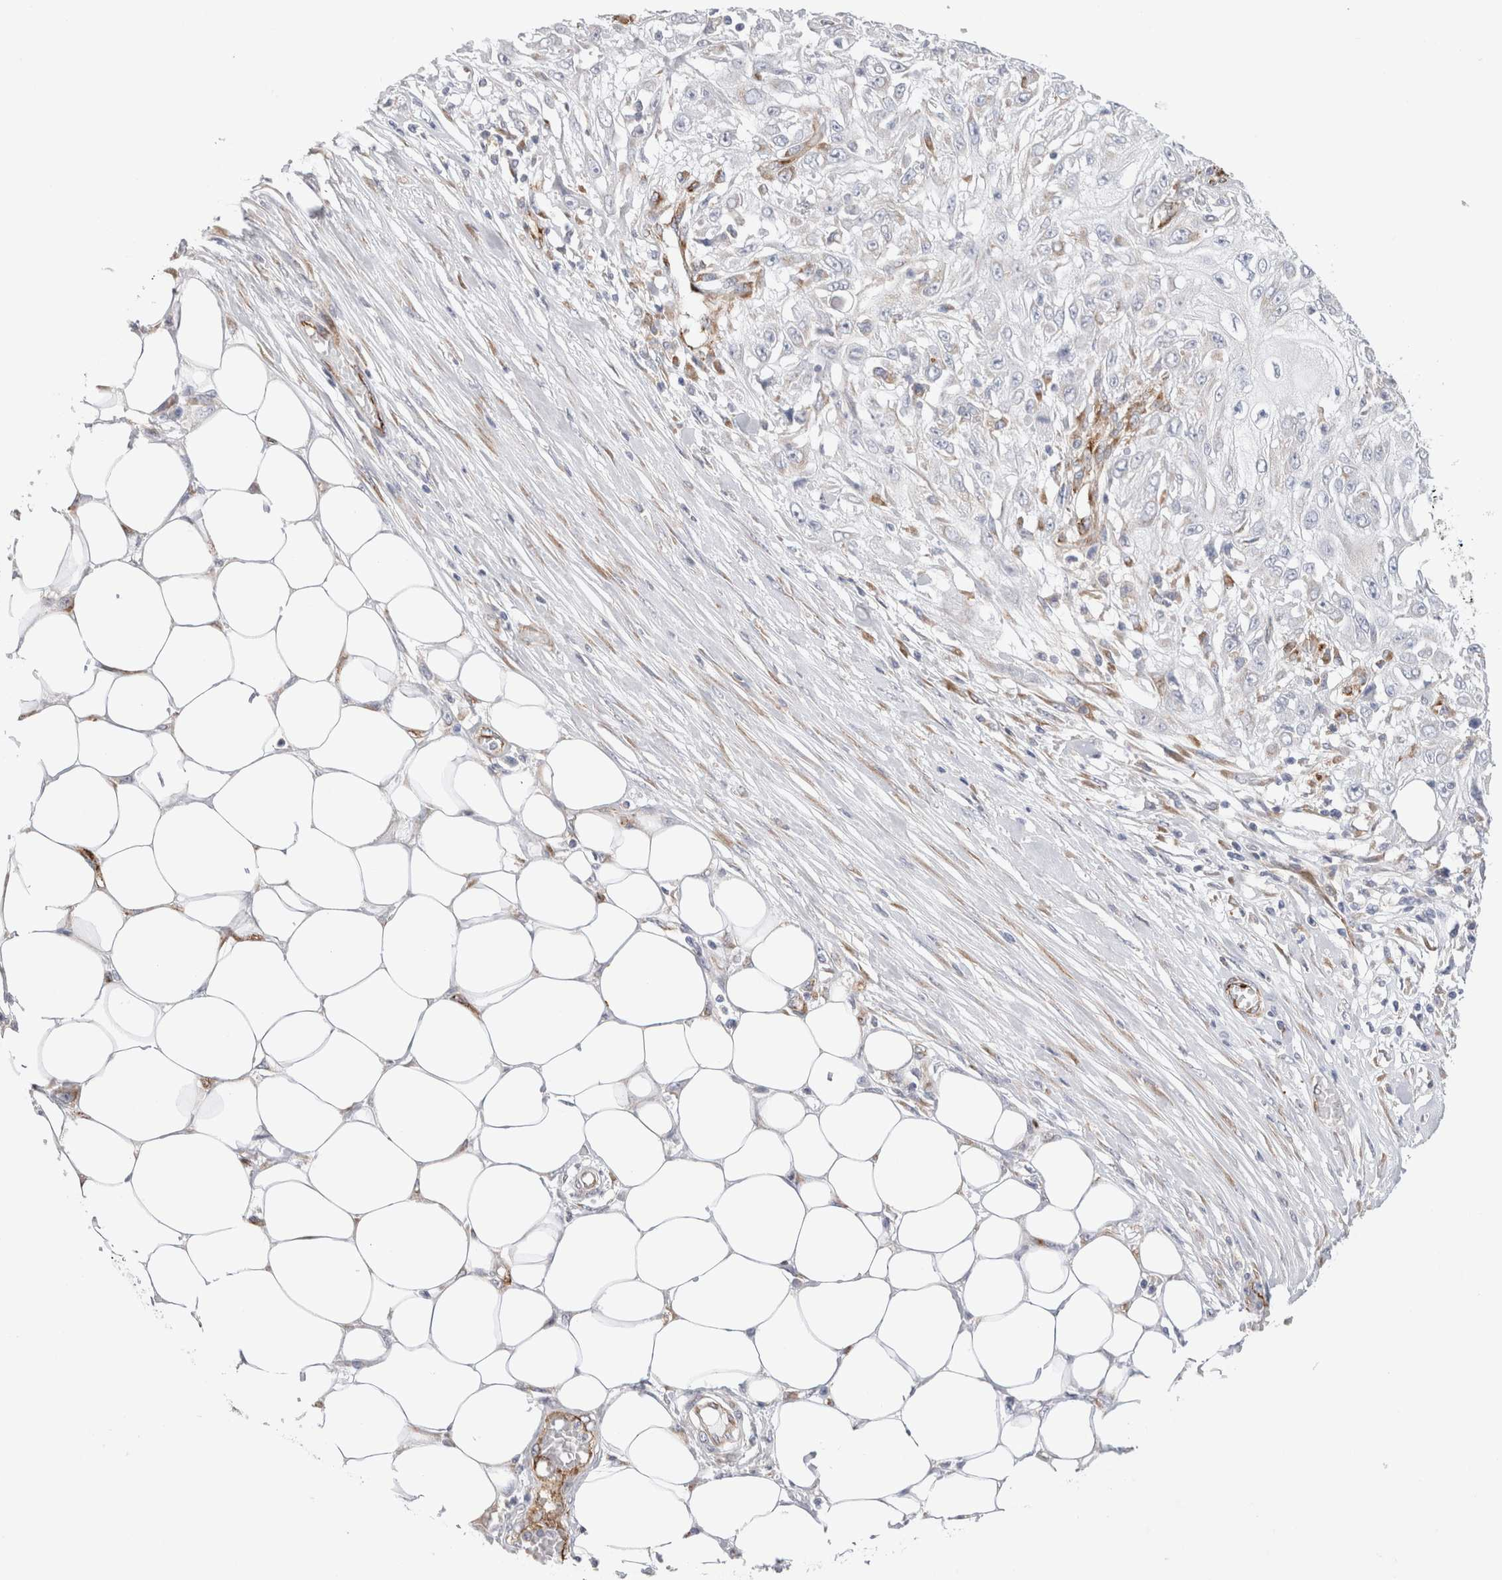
{"staining": {"intensity": "negative", "quantity": "none", "location": "none"}, "tissue": "skin cancer", "cell_type": "Tumor cells", "image_type": "cancer", "snomed": [{"axis": "morphology", "description": "Squamous cell carcinoma, NOS"}, {"axis": "morphology", "description": "Squamous cell carcinoma, metastatic, NOS"}, {"axis": "topography", "description": "Skin"}, {"axis": "topography", "description": "Lymph node"}], "caption": "Immunohistochemical staining of human skin cancer reveals no significant staining in tumor cells.", "gene": "CNPY4", "patient": {"sex": "male", "age": 75}}